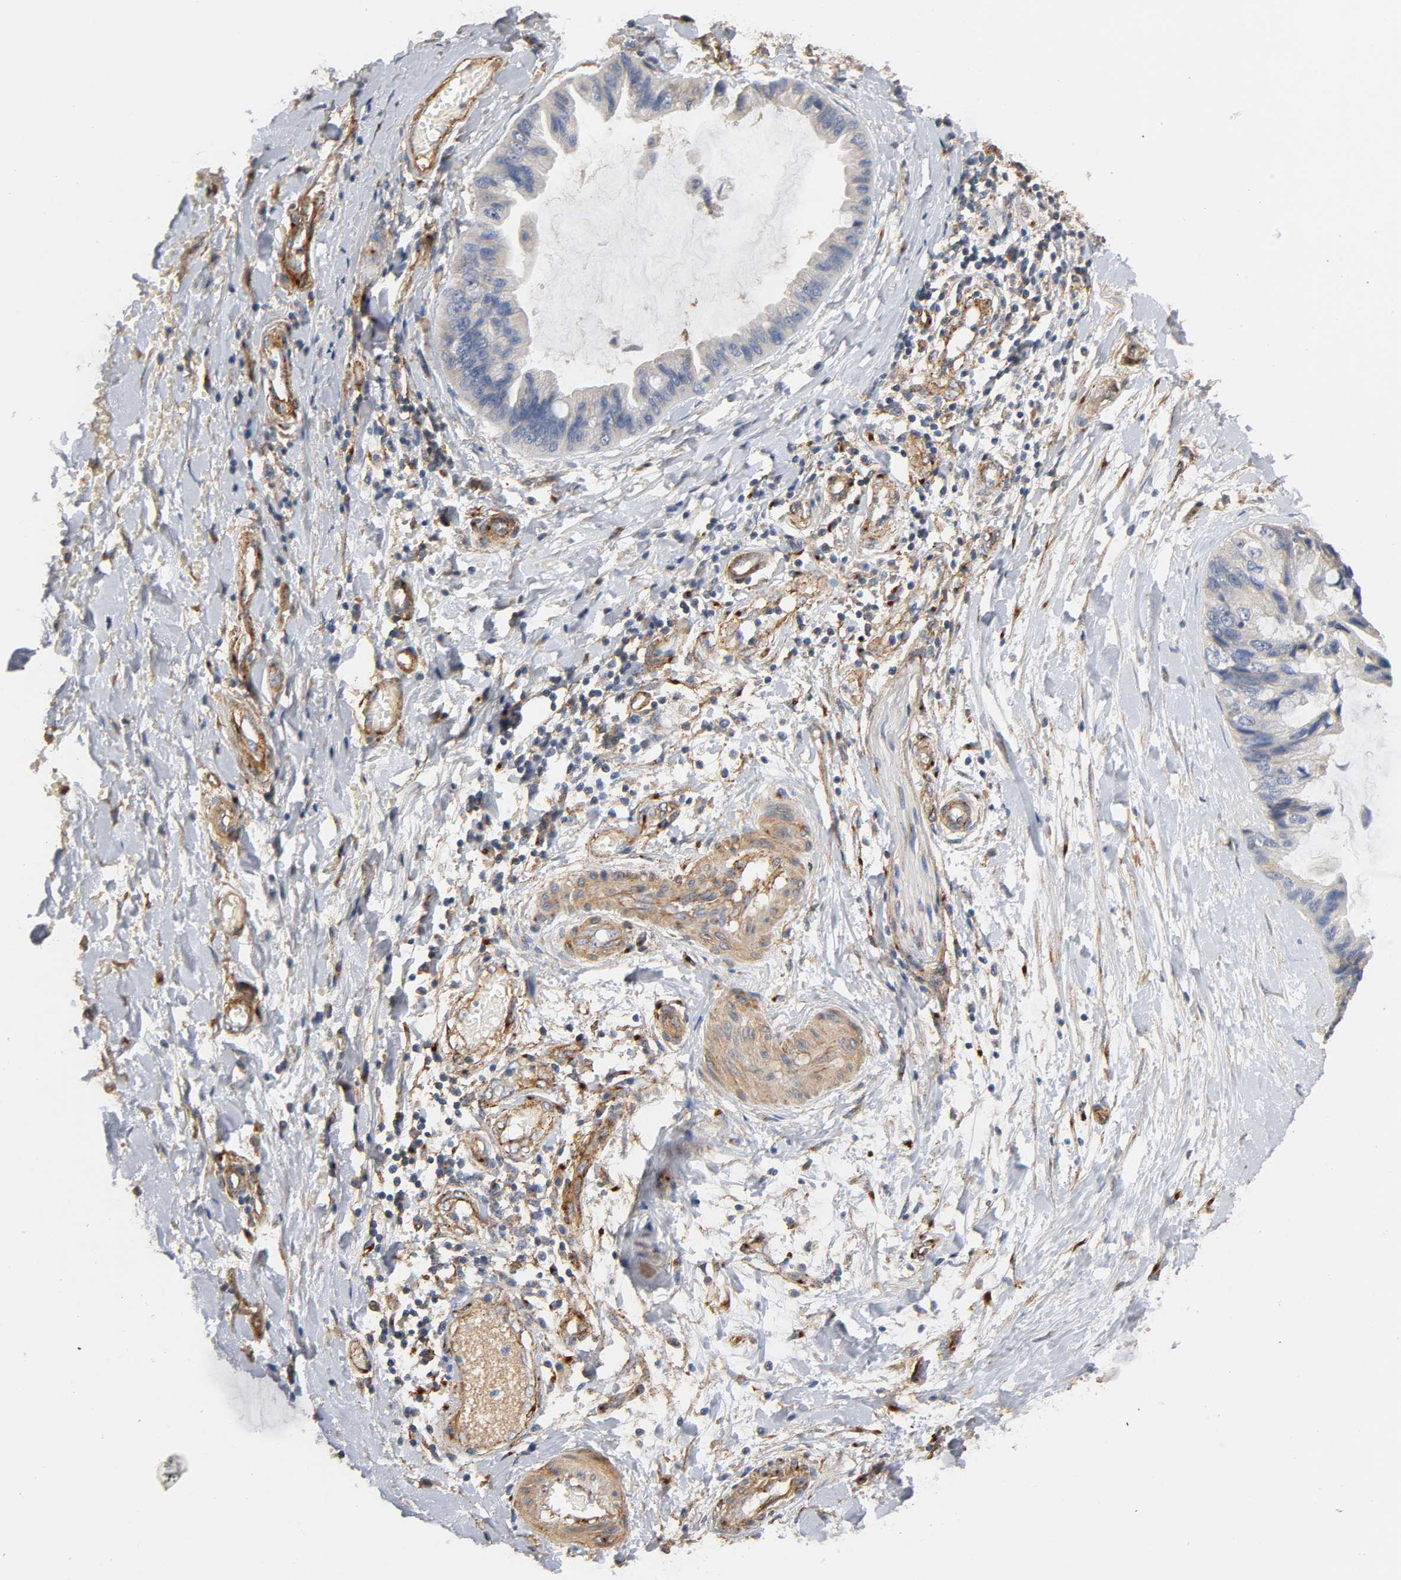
{"staining": {"intensity": "weak", "quantity": "25%-75%", "location": "cytoplasmic/membranous"}, "tissue": "ovarian cancer", "cell_type": "Tumor cells", "image_type": "cancer", "snomed": [{"axis": "morphology", "description": "Cystadenocarcinoma, mucinous, NOS"}, {"axis": "topography", "description": "Ovary"}], "caption": "This histopathology image shows ovarian mucinous cystadenocarcinoma stained with immunohistochemistry (IHC) to label a protein in brown. The cytoplasmic/membranous of tumor cells show weak positivity for the protein. Nuclei are counter-stained blue.", "gene": "IFITM3", "patient": {"sex": "female", "age": 39}}